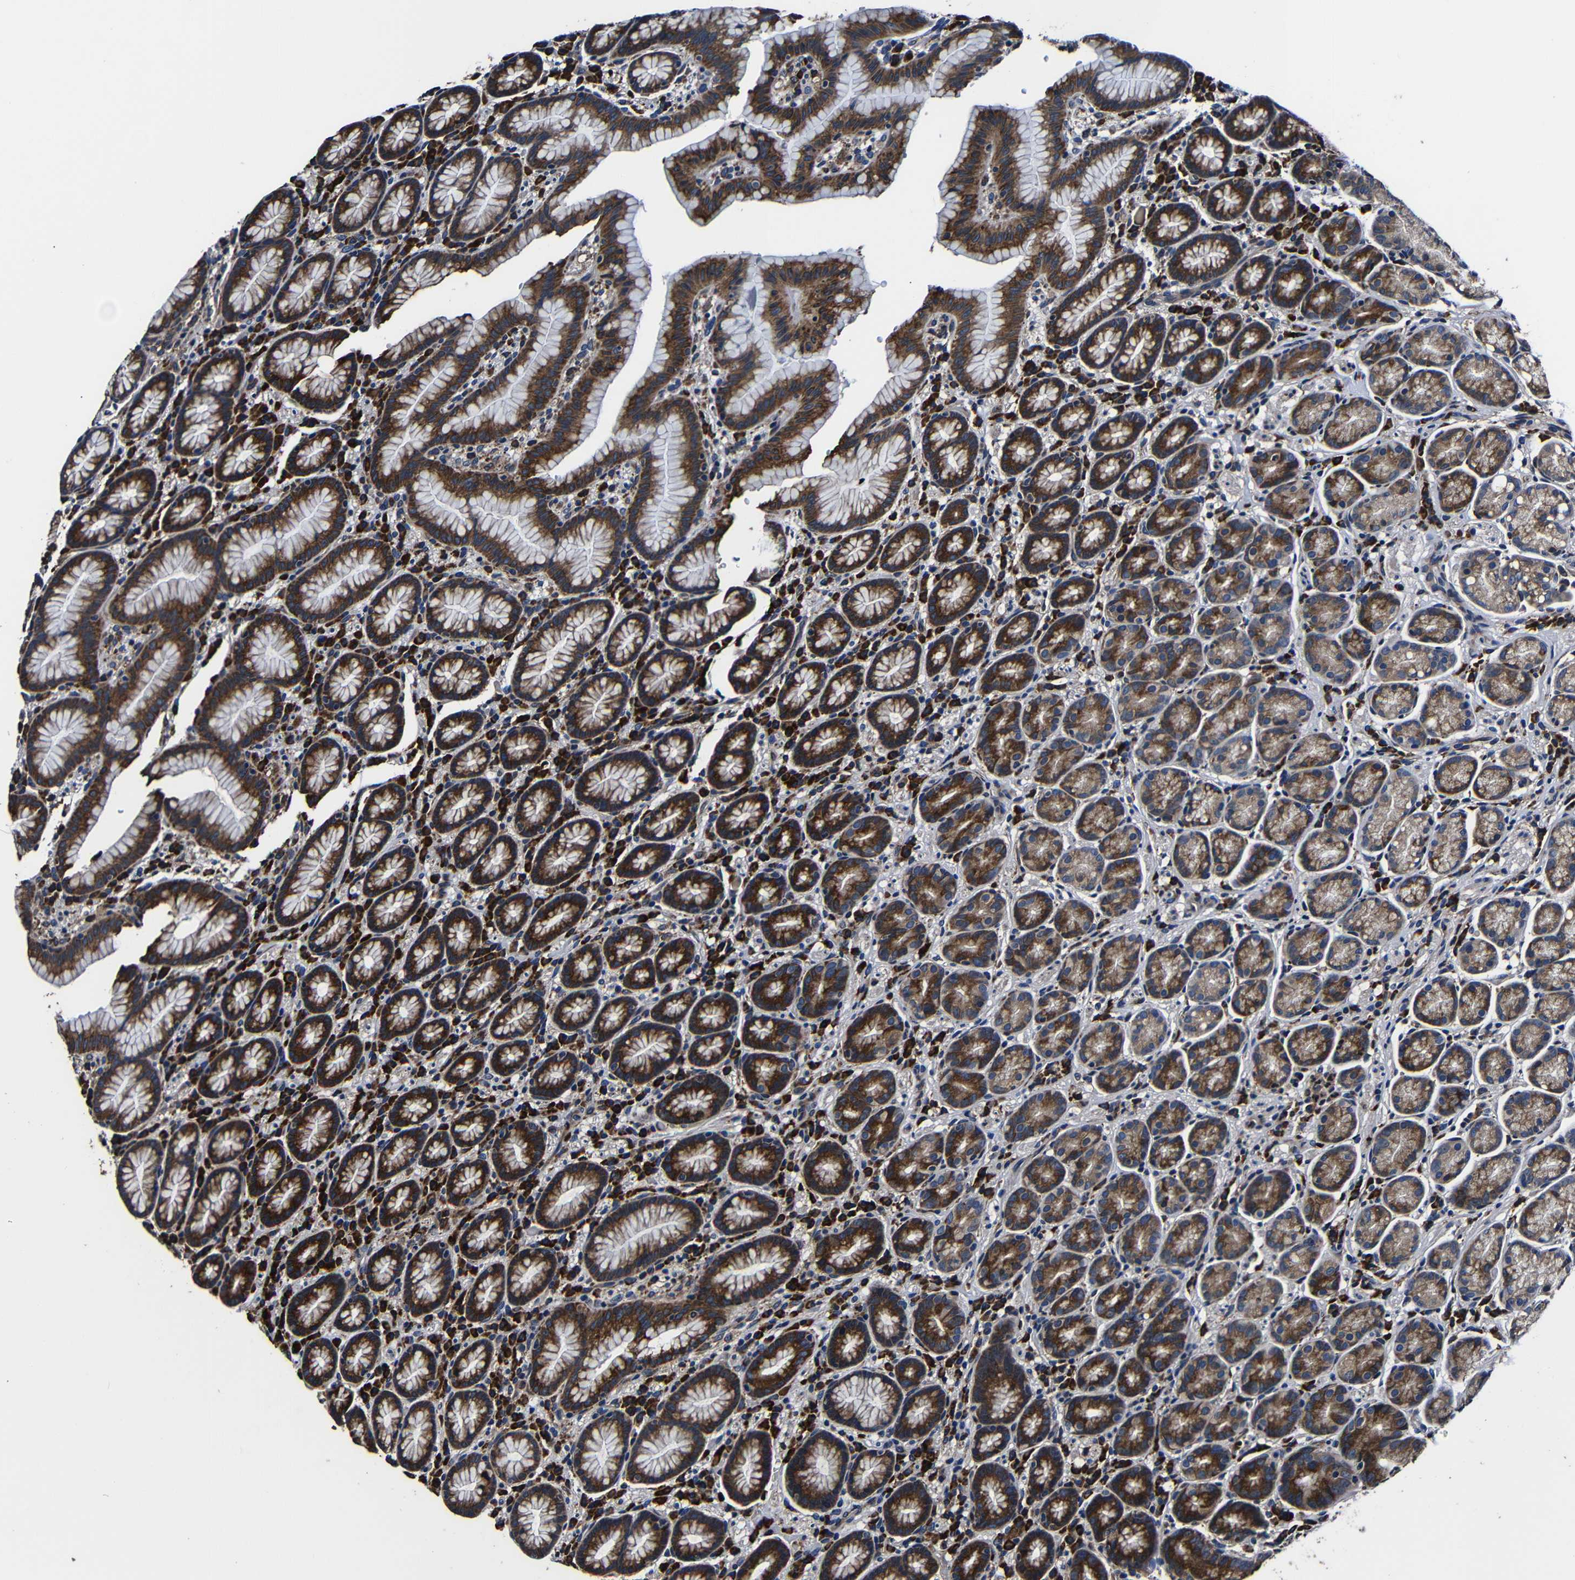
{"staining": {"intensity": "strong", "quantity": ">75%", "location": "cytoplasmic/membranous"}, "tissue": "stomach", "cell_type": "Glandular cells", "image_type": "normal", "snomed": [{"axis": "morphology", "description": "Normal tissue, NOS"}, {"axis": "topography", "description": "Stomach, lower"}], "caption": "Approximately >75% of glandular cells in normal human stomach show strong cytoplasmic/membranous protein expression as visualized by brown immunohistochemical staining.", "gene": "SCN9A", "patient": {"sex": "male", "age": 52}}